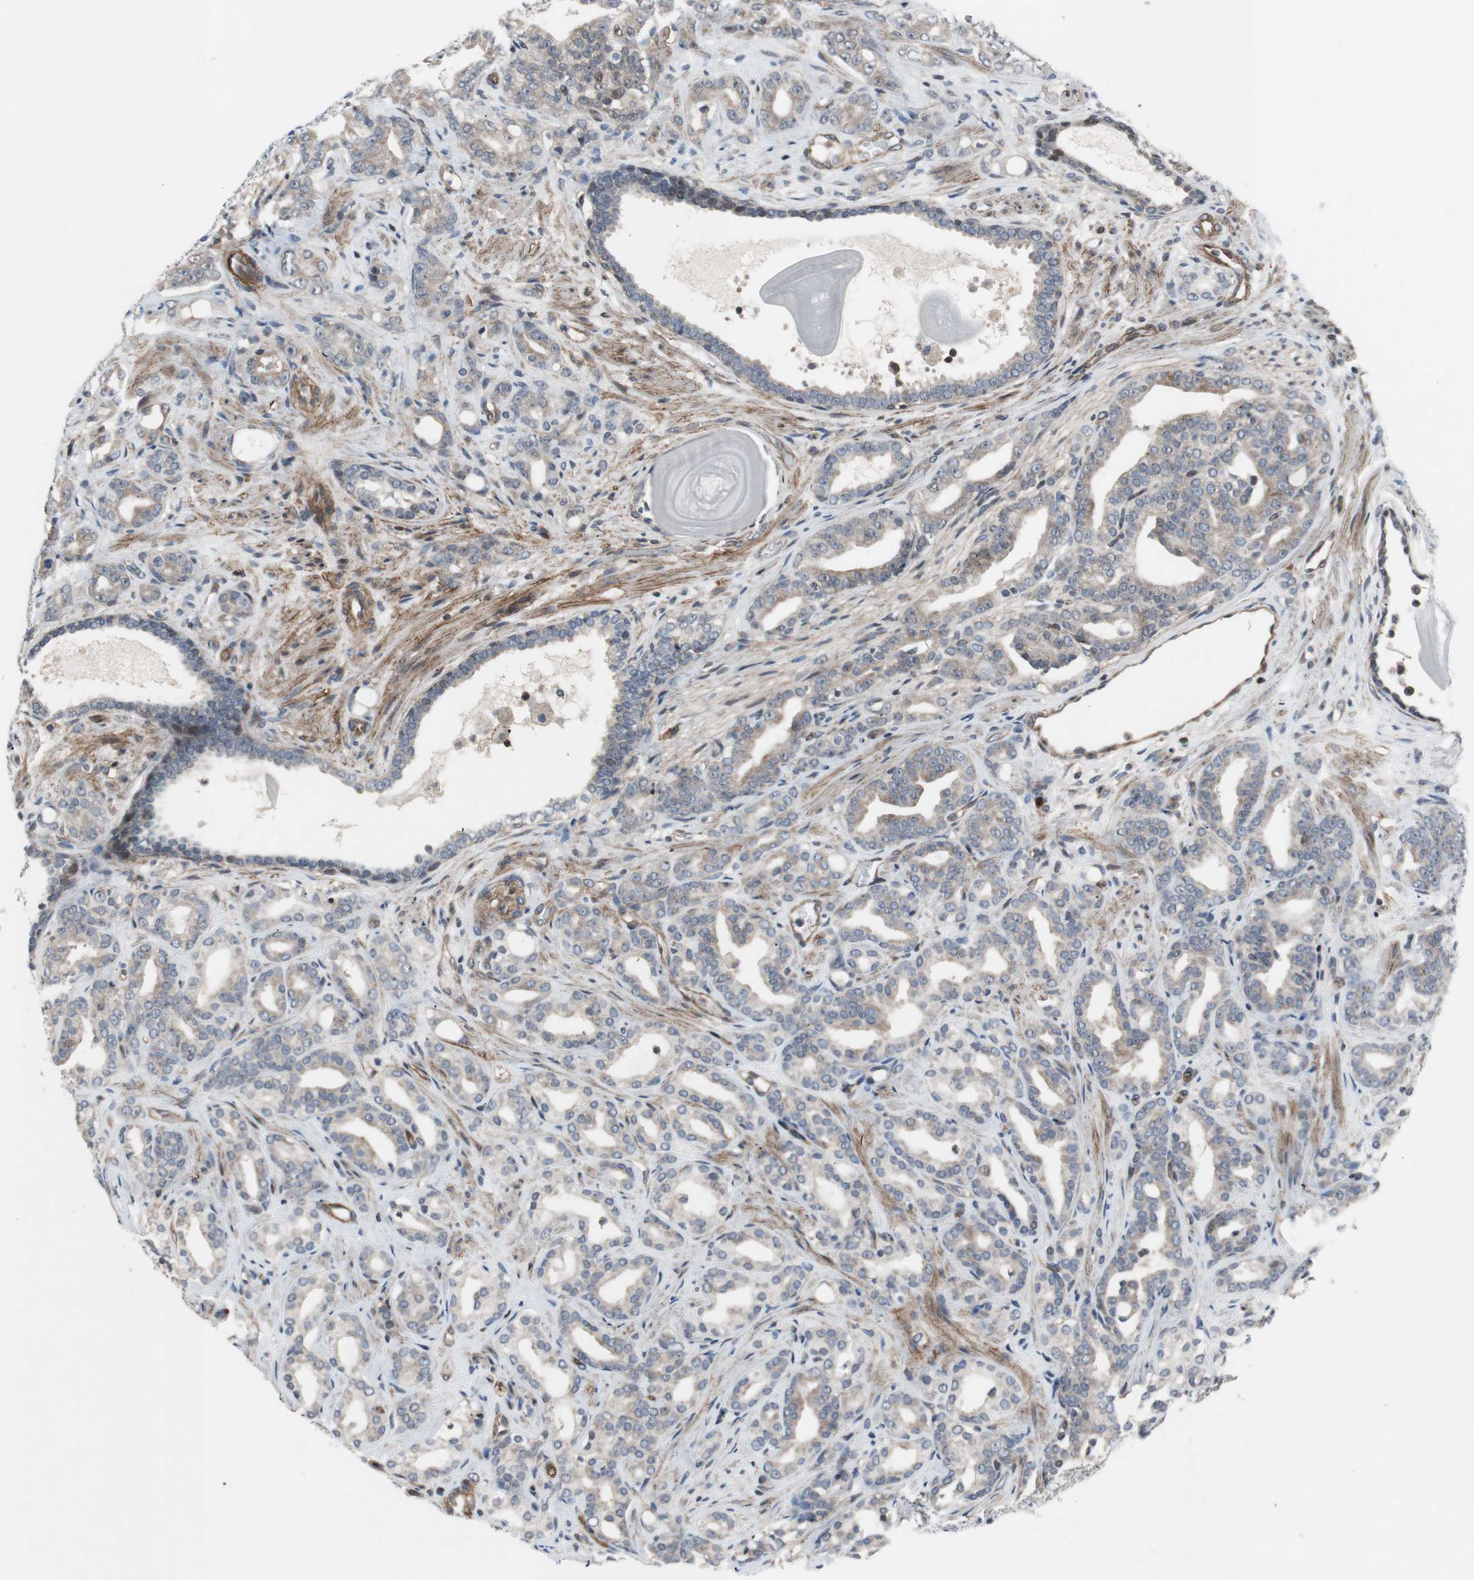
{"staining": {"intensity": "weak", "quantity": "25%-75%", "location": "cytoplasmic/membranous"}, "tissue": "prostate cancer", "cell_type": "Tumor cells", "image_type": "cancer", "snomed": [{"axis": "morphology", "description": "Adenocarcinoma, Low grade"}, {"axis": "topography", "description": "Prostate"}], "caption": "Prostate cancer (low-grade adenocarcinoma) was stained to show a protein in brown. There is low levels of weak cytoplasmic/membranous staining in about 25%-75% of tumor cells.", "gene": "GRHL1", "patient": {"sex": "male", "age": 63}}